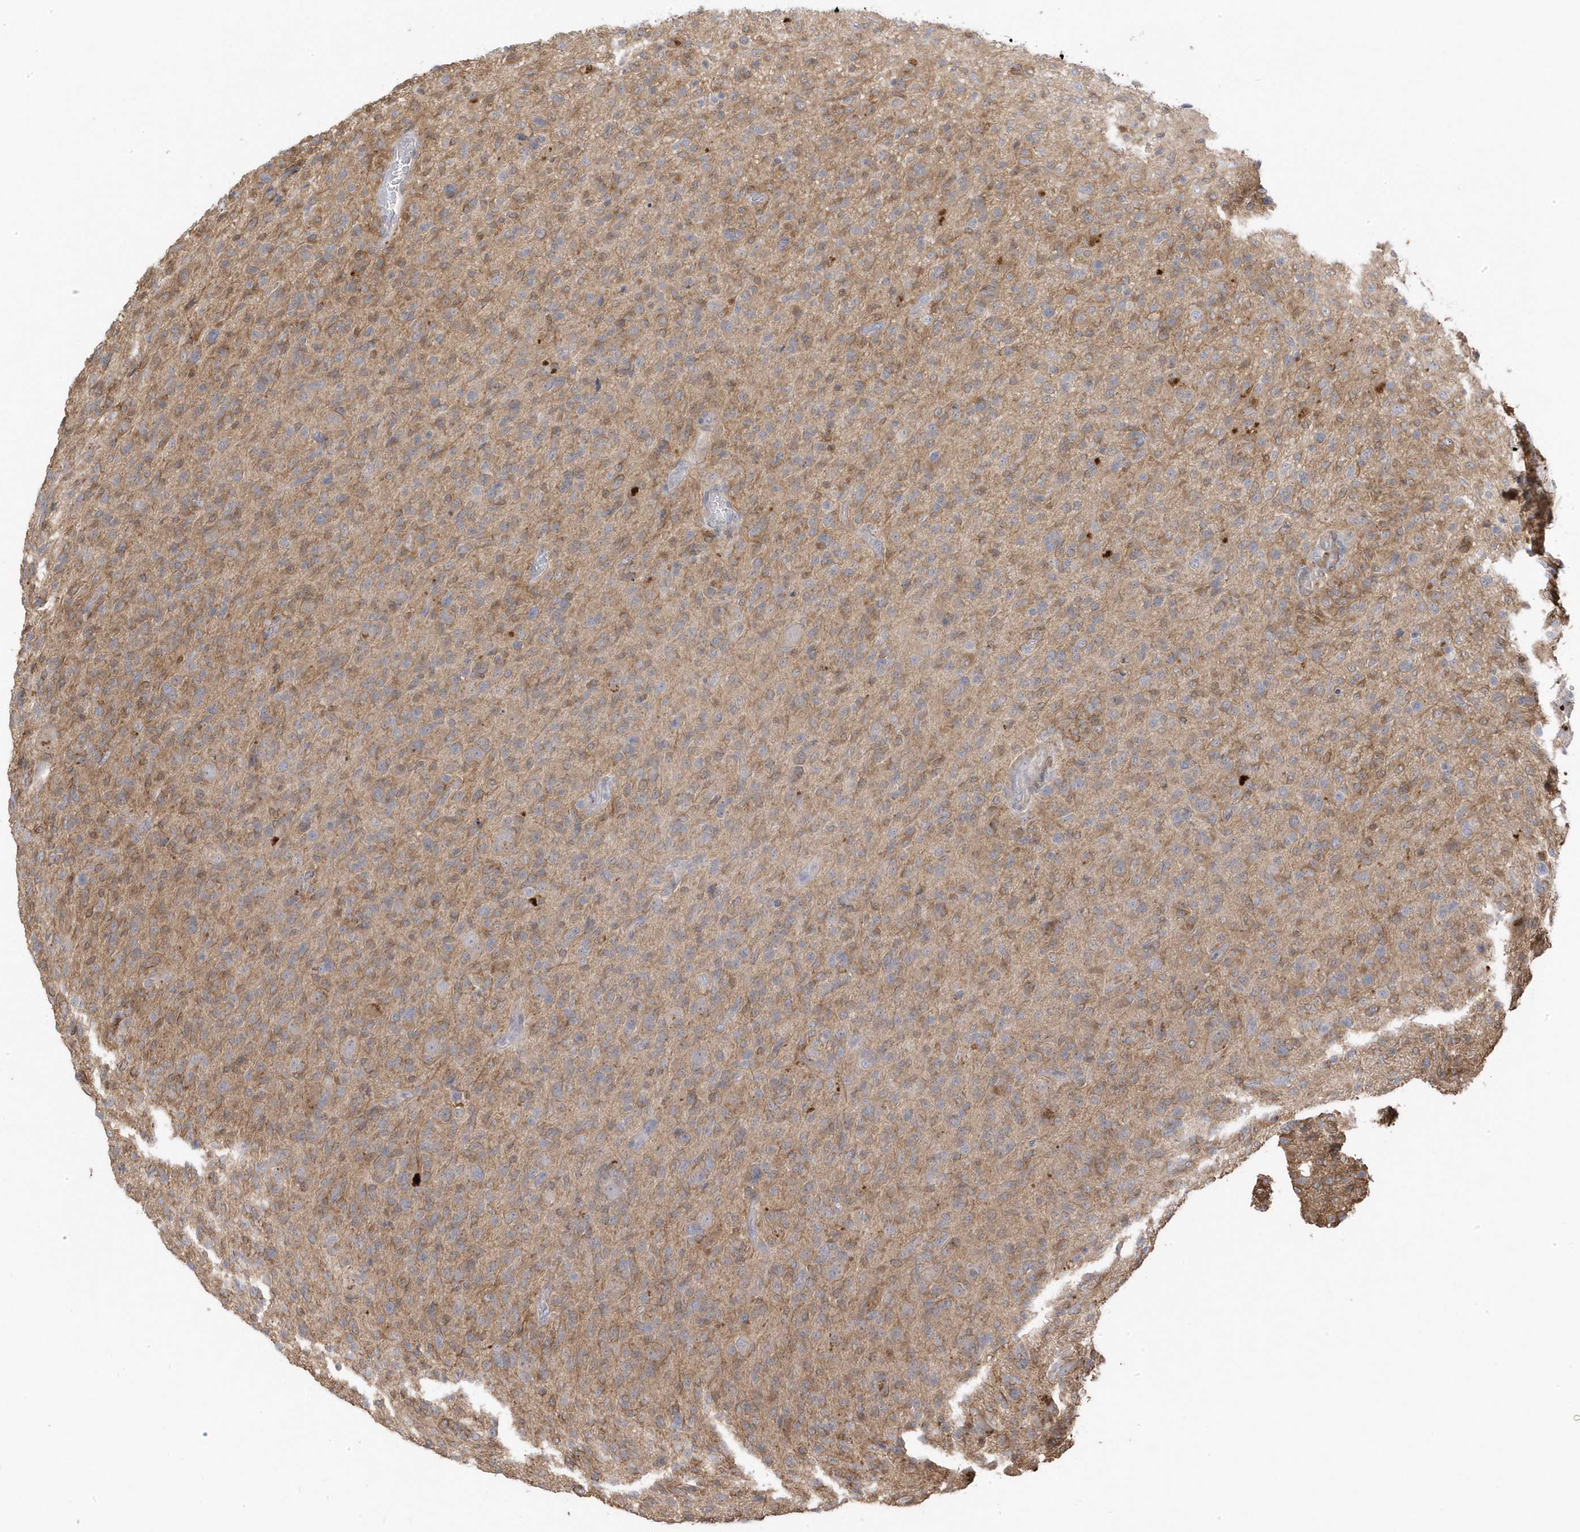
{"staining": {"intensity": "moderate", "quantity": ">75%", "location": "cytoplasmic/membranous"}, "tissue": "glioma", "cell_type": "Tumor cells", "image_type": "cancer", "snomed": [{"axis": "morphology", "description": "Glioma, malignant, High grade"}, {"axis": "topography", "description": "Brain"}], "caption": "Moderate cytoplasmic/membranous protein expression is present in about >75% of tumor cells in glioma.", "gene": "GTPBP6", "patient": {"sex": "female", "age": 57}}